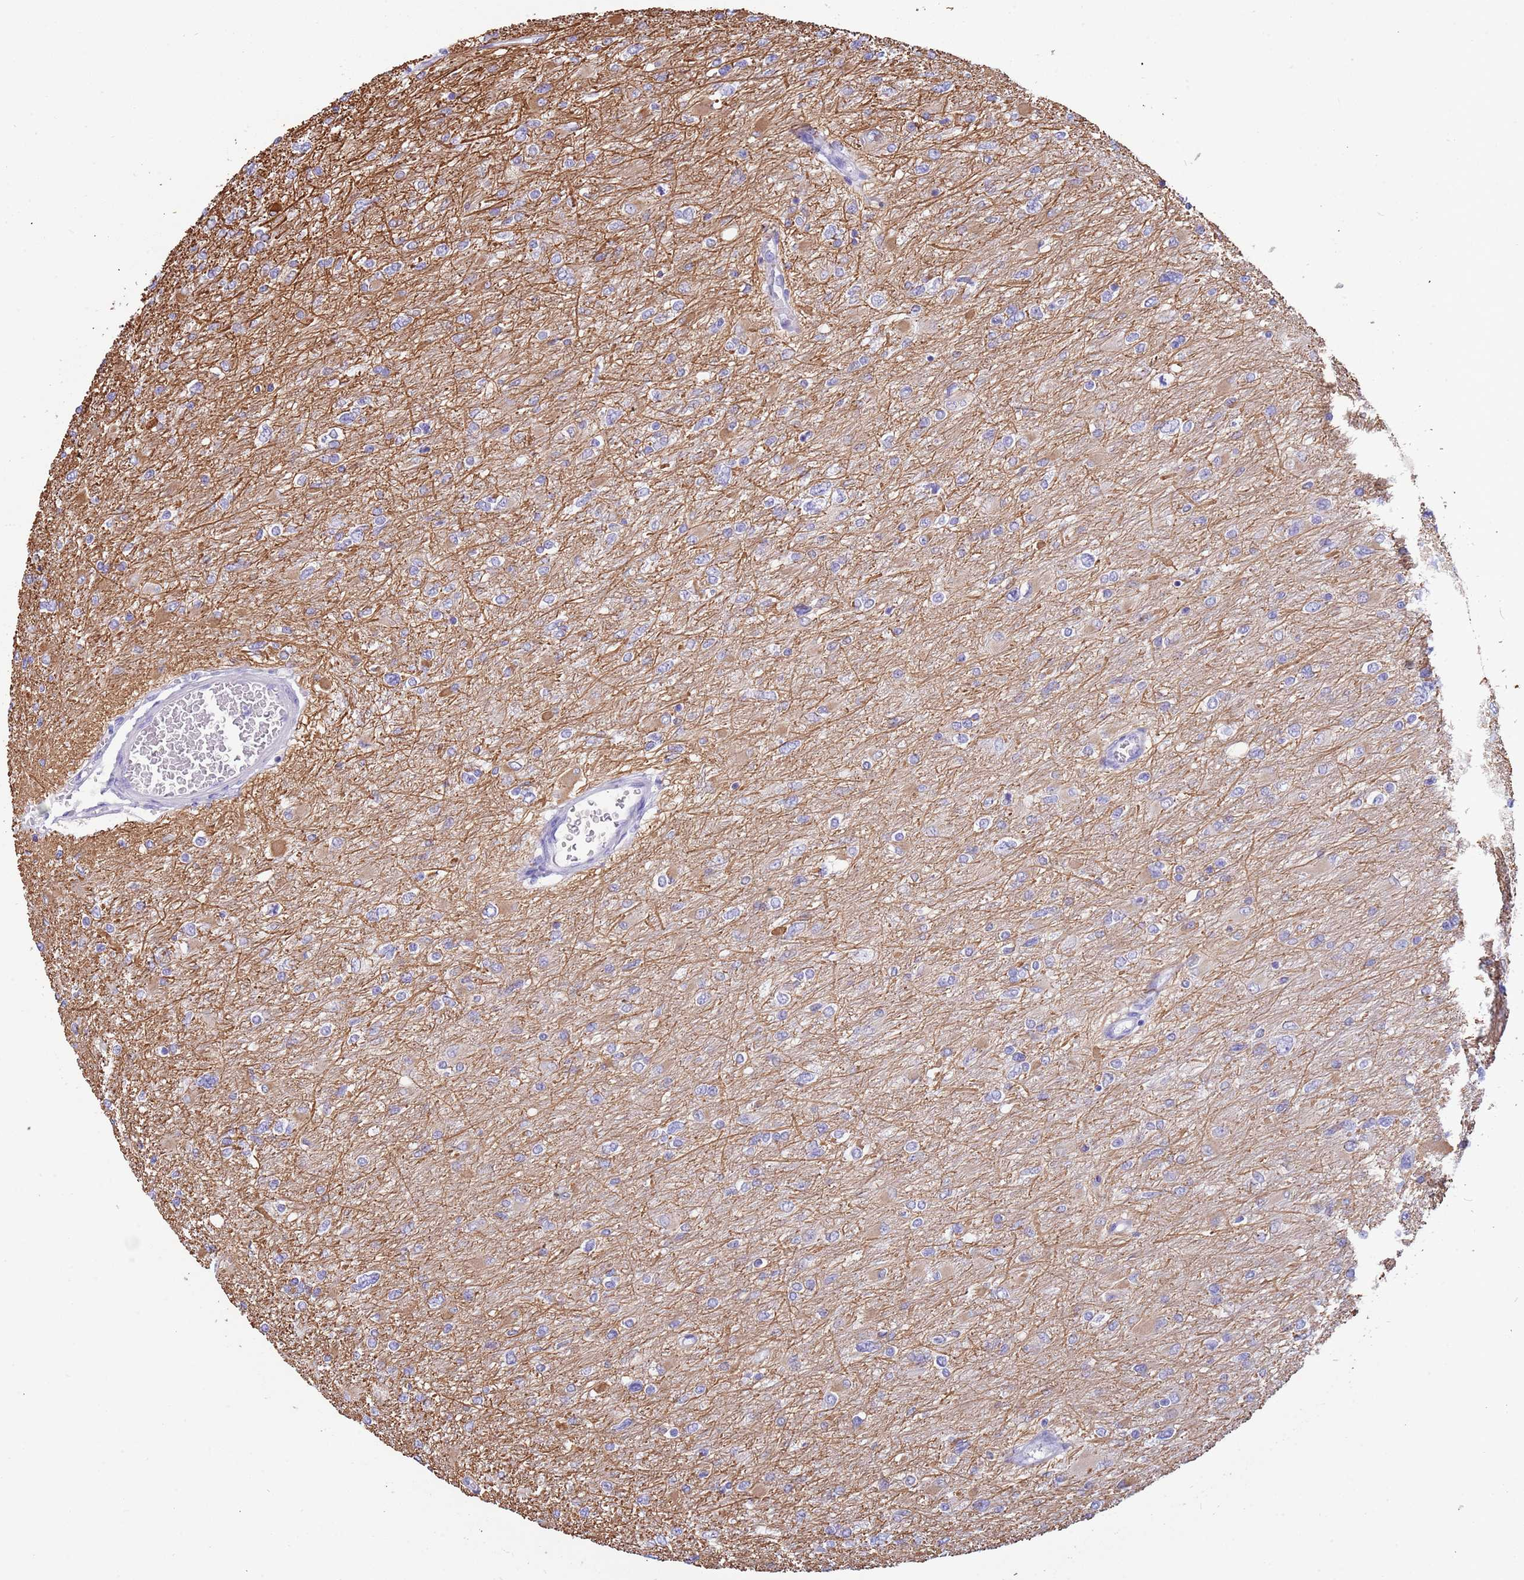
{"staining": {"intensity": "negative", "quantity": "none", "location": "none"}, "tissue": "glioma", "cell_type": "Tumor cells", "image_type": "cancer", "snomed": [{"axis": "morphology", "description": "Glioma, malignant, High grade"}, {"axis": "topography", "description": "Cerebral cortex"}], "caption": "A histopathology image of high-grade glioma (malignant) stained for a protein shows no brown staining in tumor cells.", "gene": "CABYR", "patient": {"sex": "female", "age": 36}}